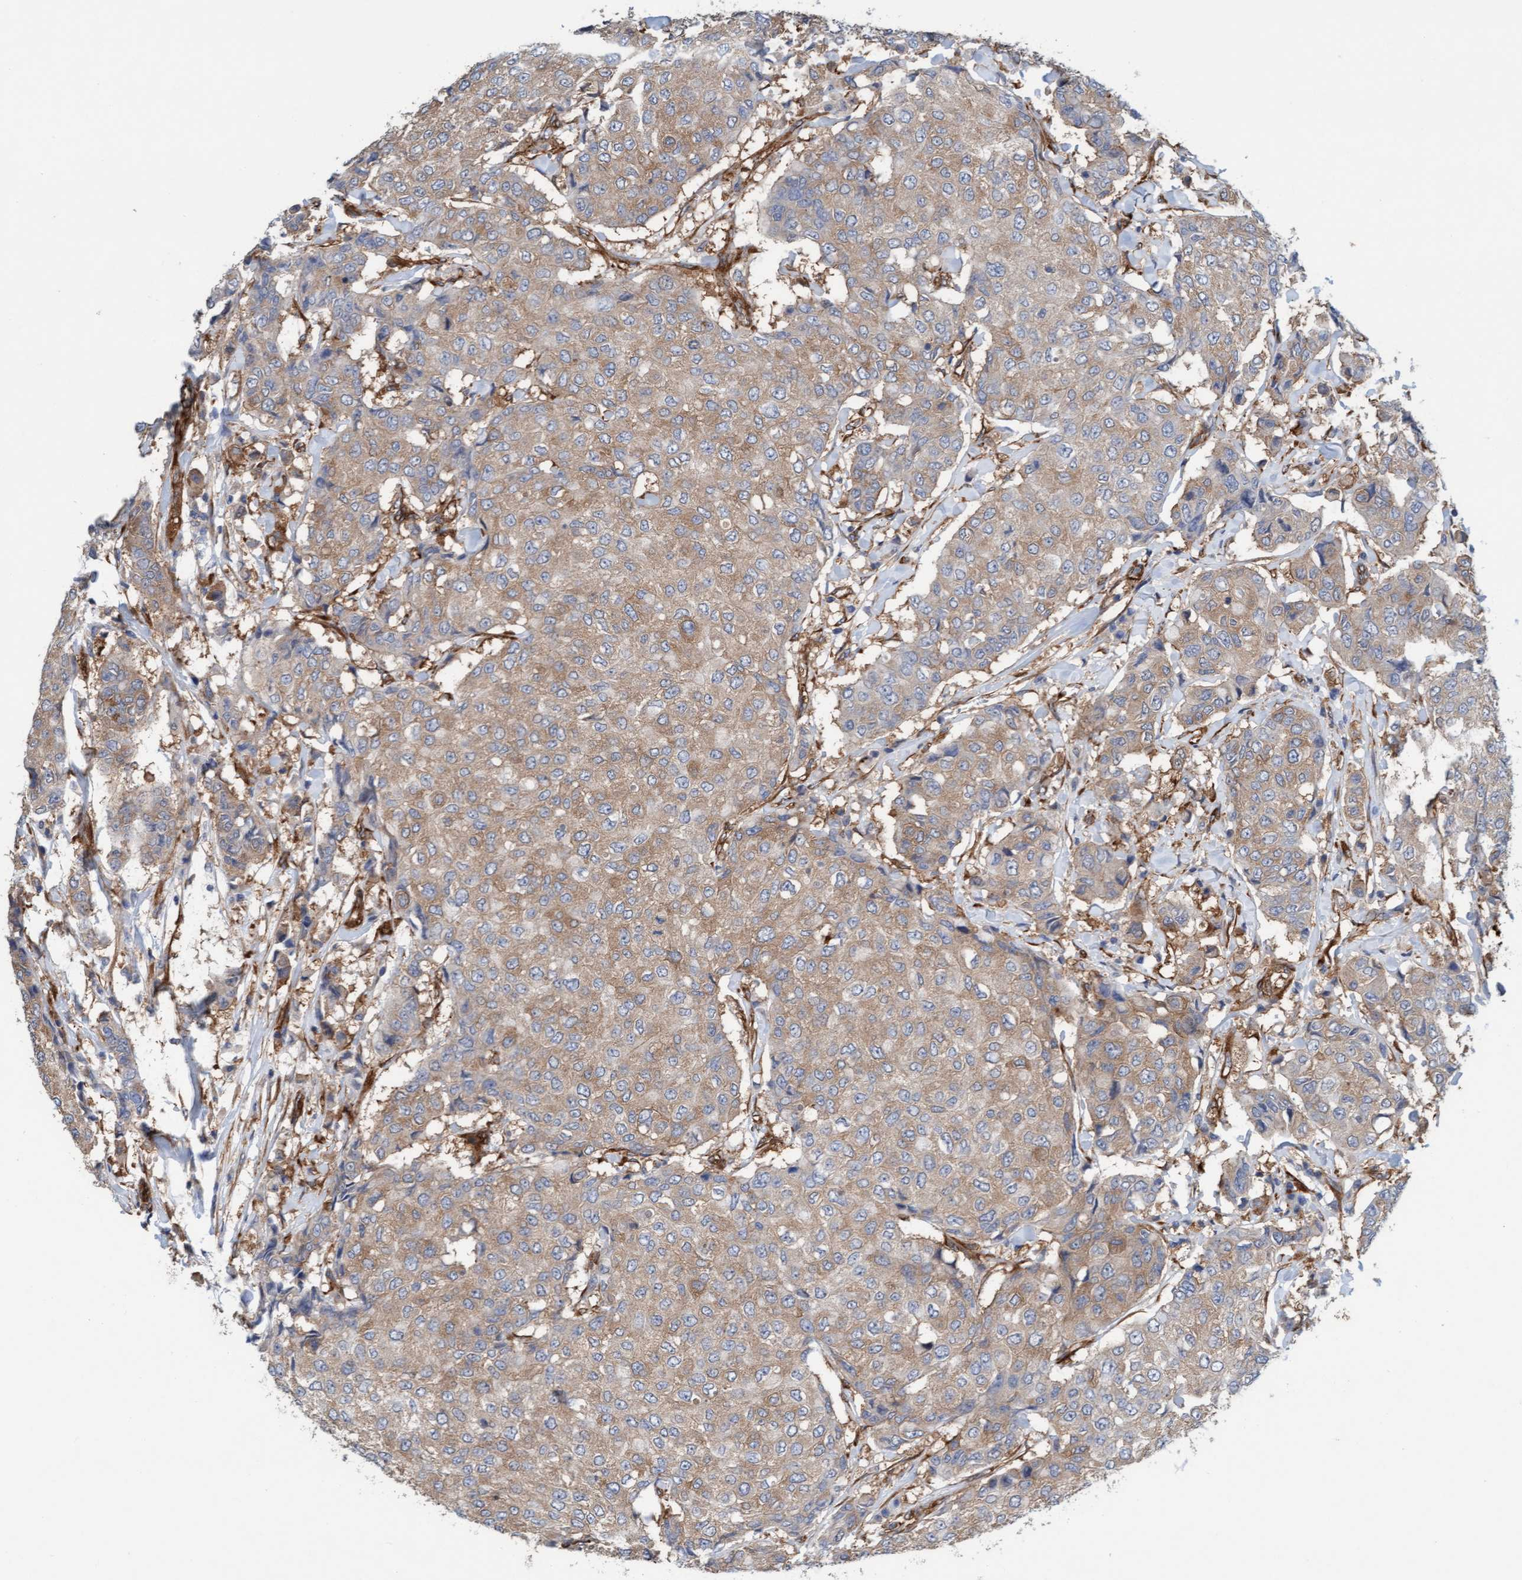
{"staining": {"intensity": "weak", "quantity": ">75%", "location": "cytoplasmic/membranous"}, "tissue": "breast cancer", "cell_type": "Tumor cells", "image_type": "cancer", "snomed": [{"axis": "morphology", "description": "Duct carcinoma"}, {"axis": "topography", "description": "Breast"}], "caption": "Protein analysis of breast intraductal carcinoma tissue exhibits weak cytoplasmic/membranous positivity in approximately >75% of tumor cells.", "gene": "FMNL3", "patient": {"sex": "female", "age": 27}}